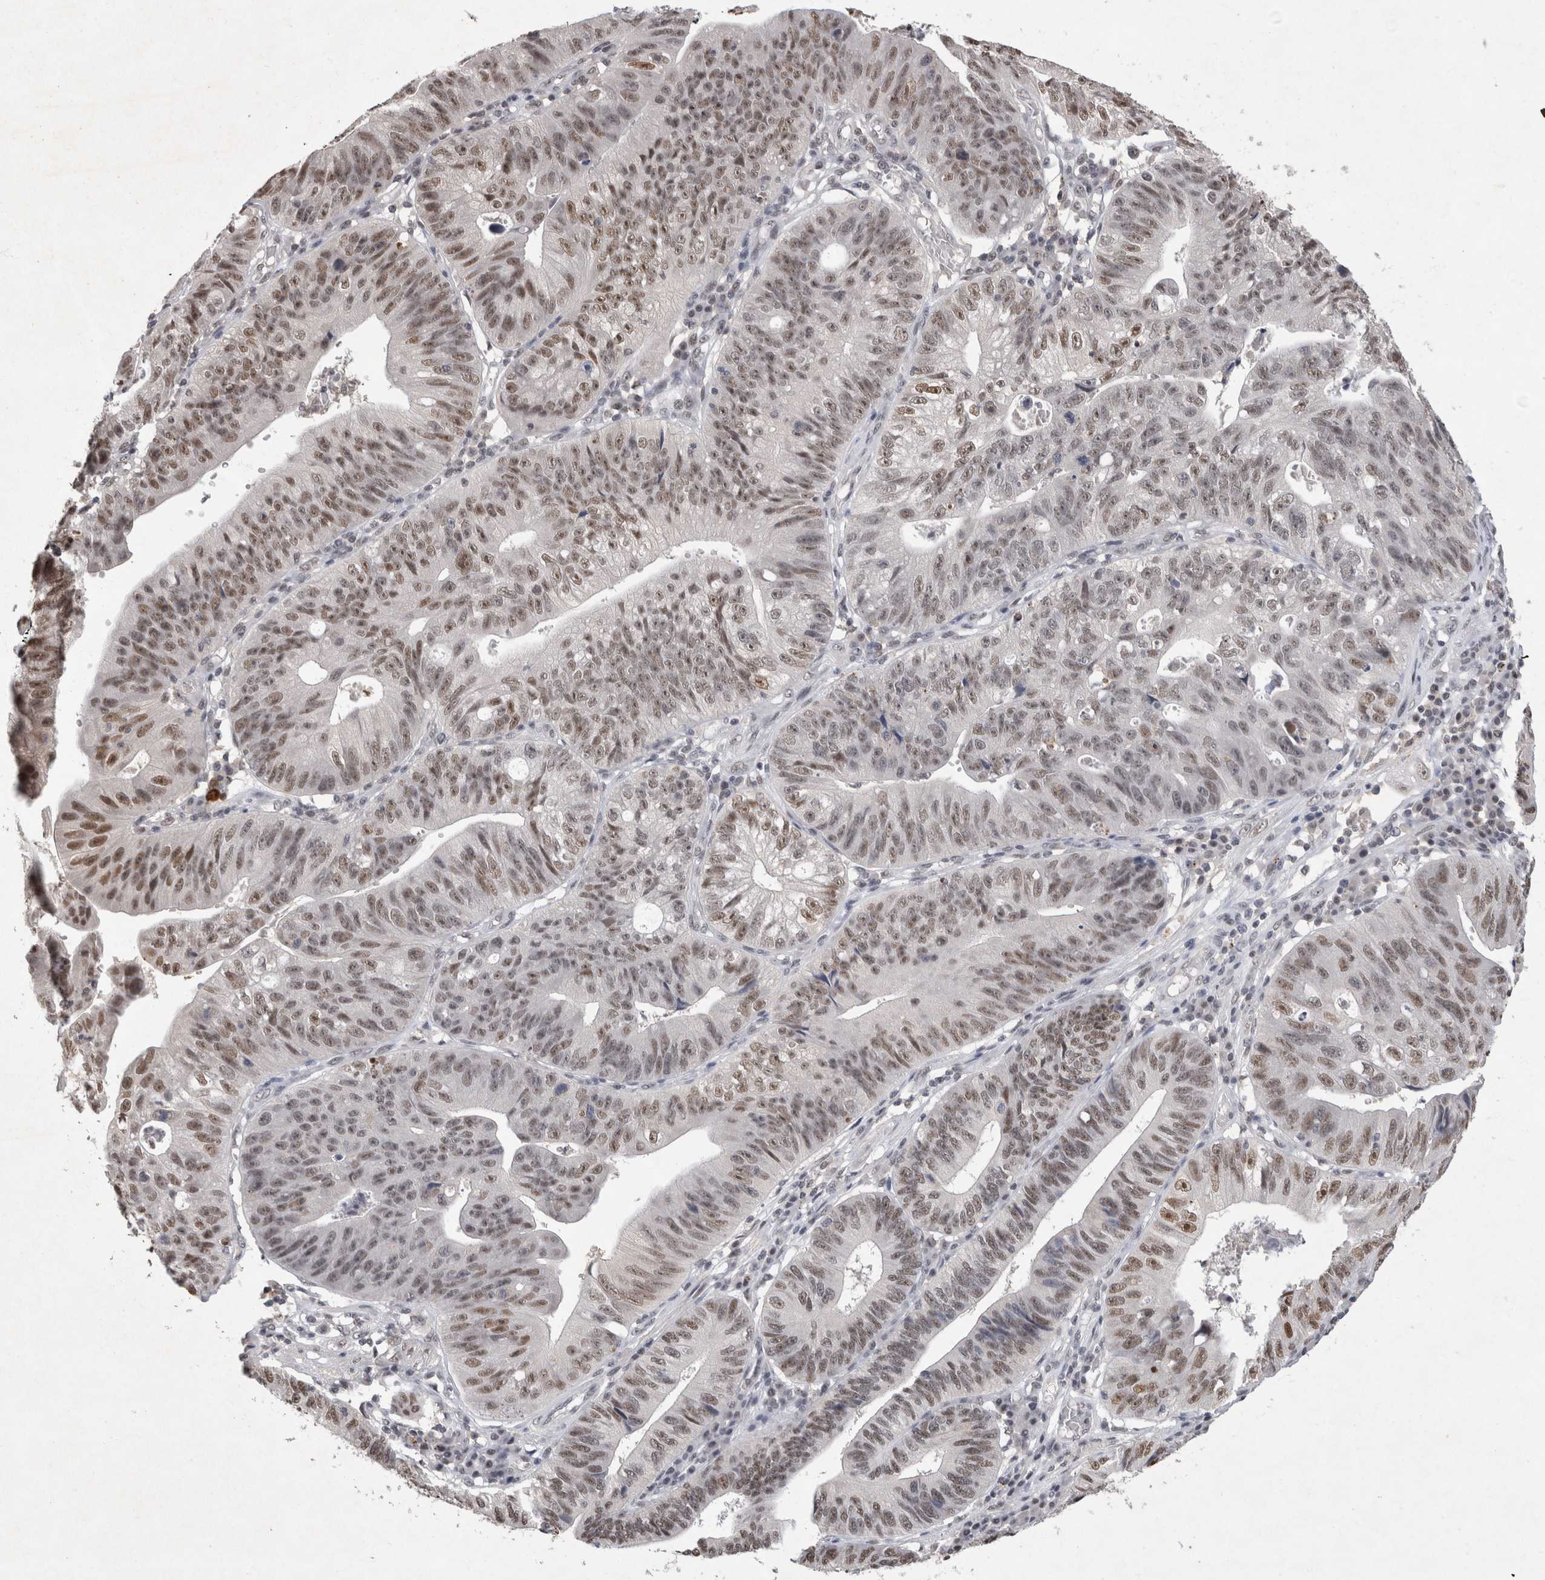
{"staining": {"intensity": "moderate", "quantity": "25%-75%", "location": "nuclear"}, "tissue": "stomach cancer", "cell_type": "Tumor cells", "image_type": "cancer", "snomed": [{"axis": "morphology", "description": "Adenocarcinoma, NOS"}, {"axis": "topography", "description": "Stomach"}], "caption": "Protein staining reveals moderate nuclear staining in approximately 25%-75% of tumor cells in stomach cancer.", "gene": "XRCC5", "patient": {"sex": "male", "age": 59}}